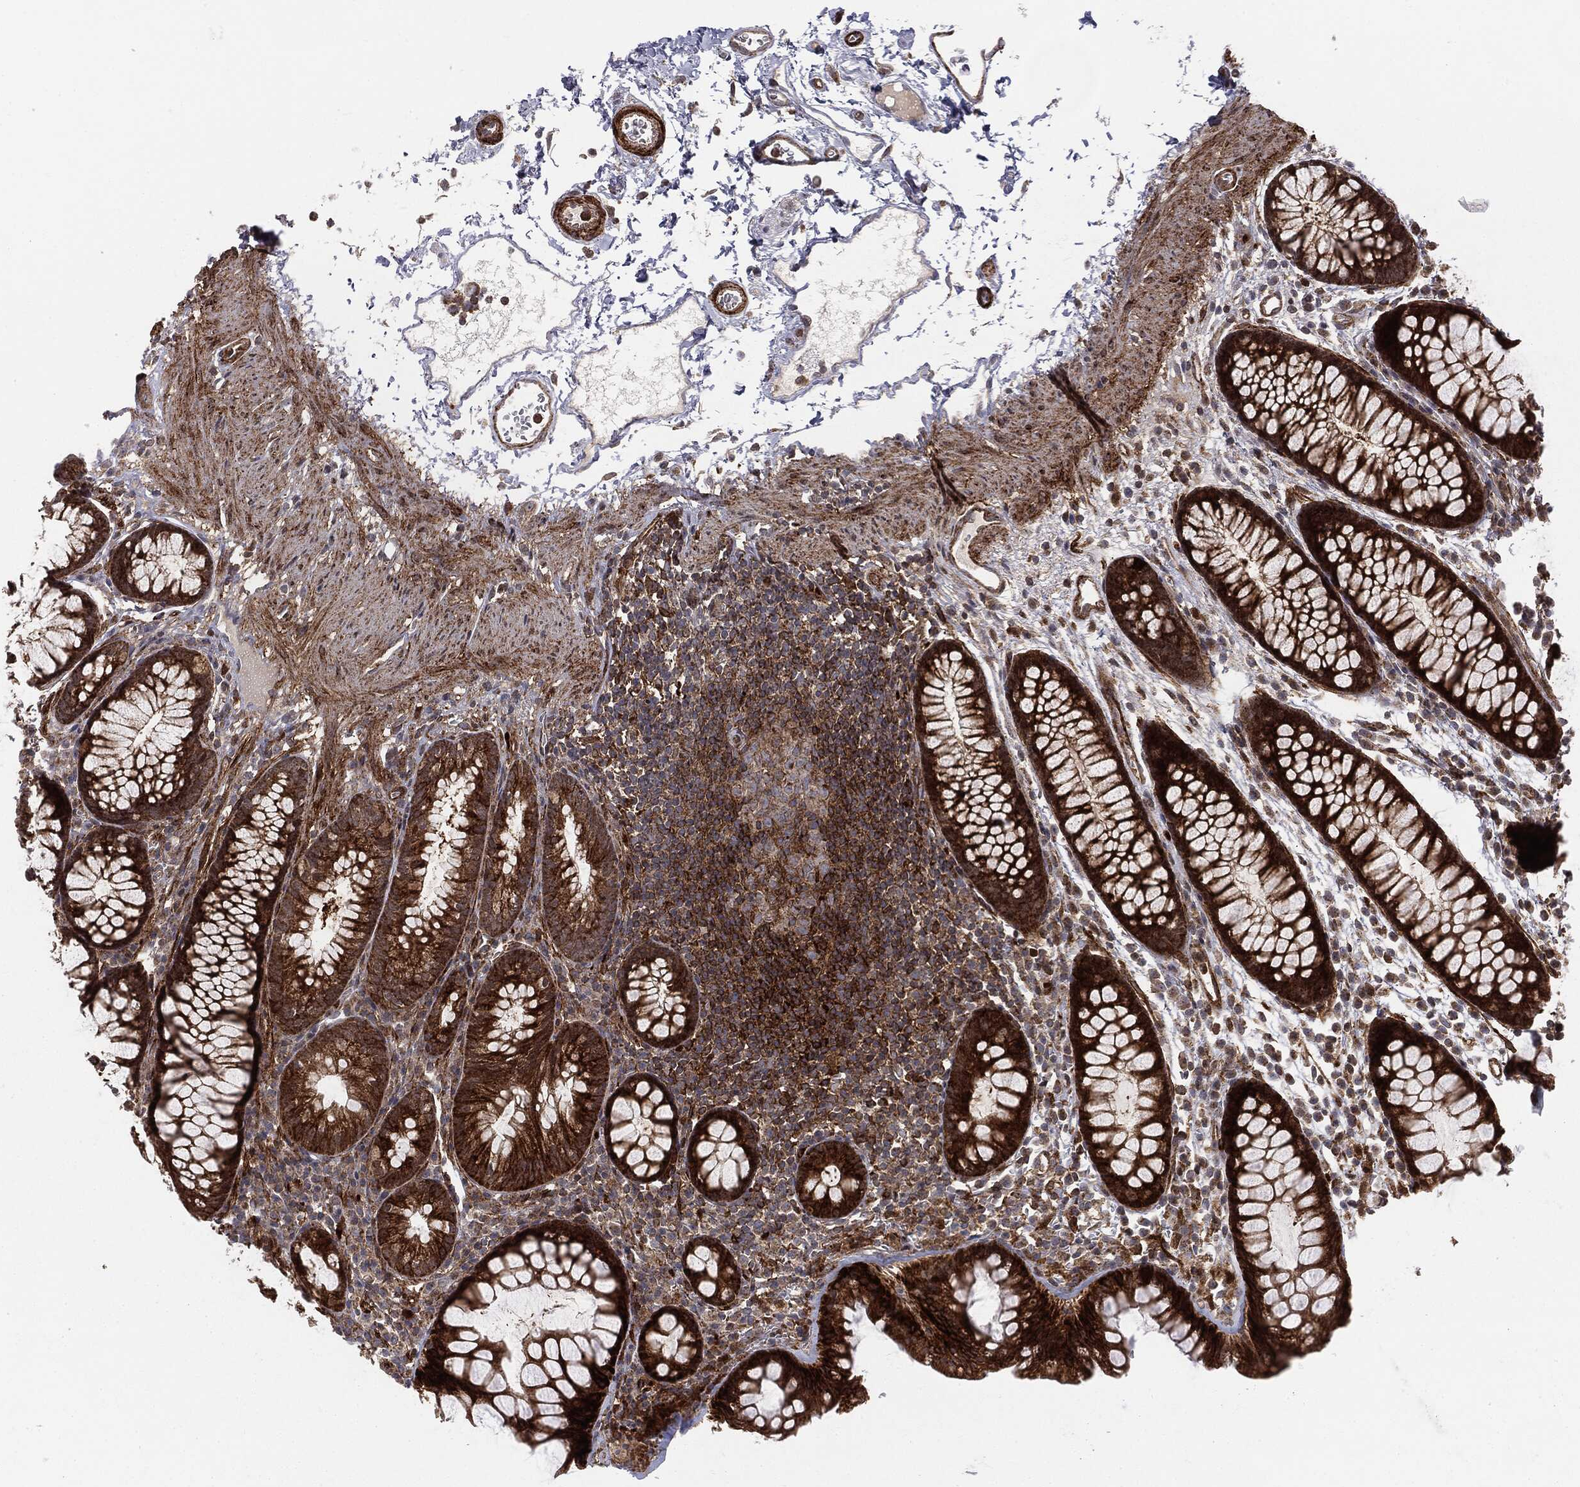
{"staining": {"intensity": "negative", "quantity": "none", "location": "none"}, "tissue": "colon", "cell_type": "Endothelial cells", "image_type": "normal", "snomed": [{"axis": "morphology", "description": "Normal tissue, NOS"}, {"axis": "topography", "description": "Colon"}], "caption": "Immunohistochemistry photomicrograph of unremarkable human colon stained for a protein (brown), which reveals no positivity in endothelial cells. The staining is performed using DAB (3,3'-diaminobenzidine) brown chromogen with nuclei counter-stained in using hematoxylin.", "gene": "PTEN", "patient": {"sex": "male", "age": 76}}